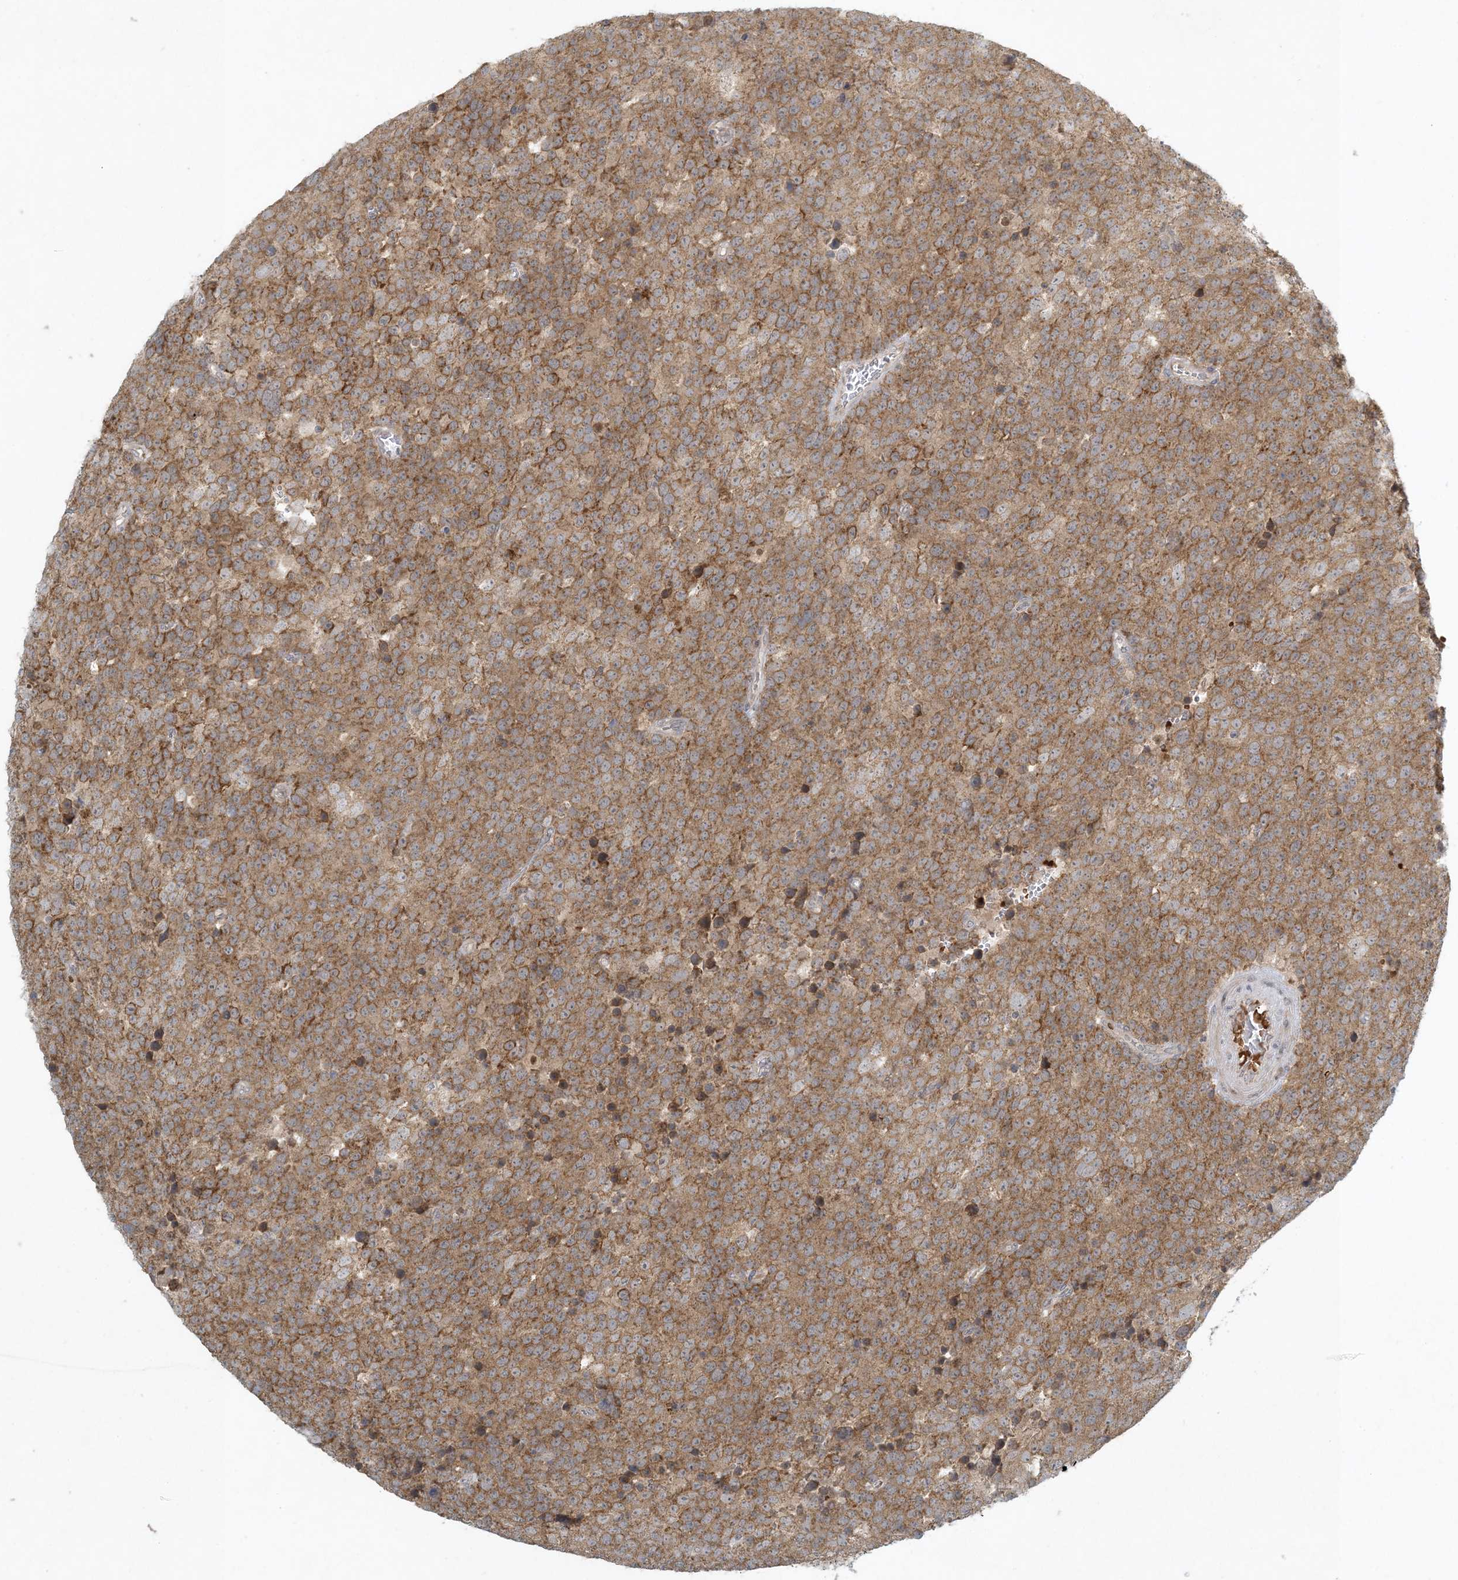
{"staining": {"intensity": "moderate", "quantity": ">75%", "location": "cytoplasmic/membranous"}, "tissue": "testis cancer", "cell_type": "Tumor cells", "image_type": "cancer", "snomed": [{"axis": "morphology", "description": "Seminoma, NOS"}, {"axis": "topography", "description": "Testis"}], "caption": "Testis seminoma stained with DAB (3,3'-diaminobenzidine) immunohistochemistry (IHC) reveals medium levels of moderate cytoplasmic/membranous positivity in about >75% of tumor cells.", "gene": "CTDNEP1", "patient": {"sex": "male", "age": 71}}